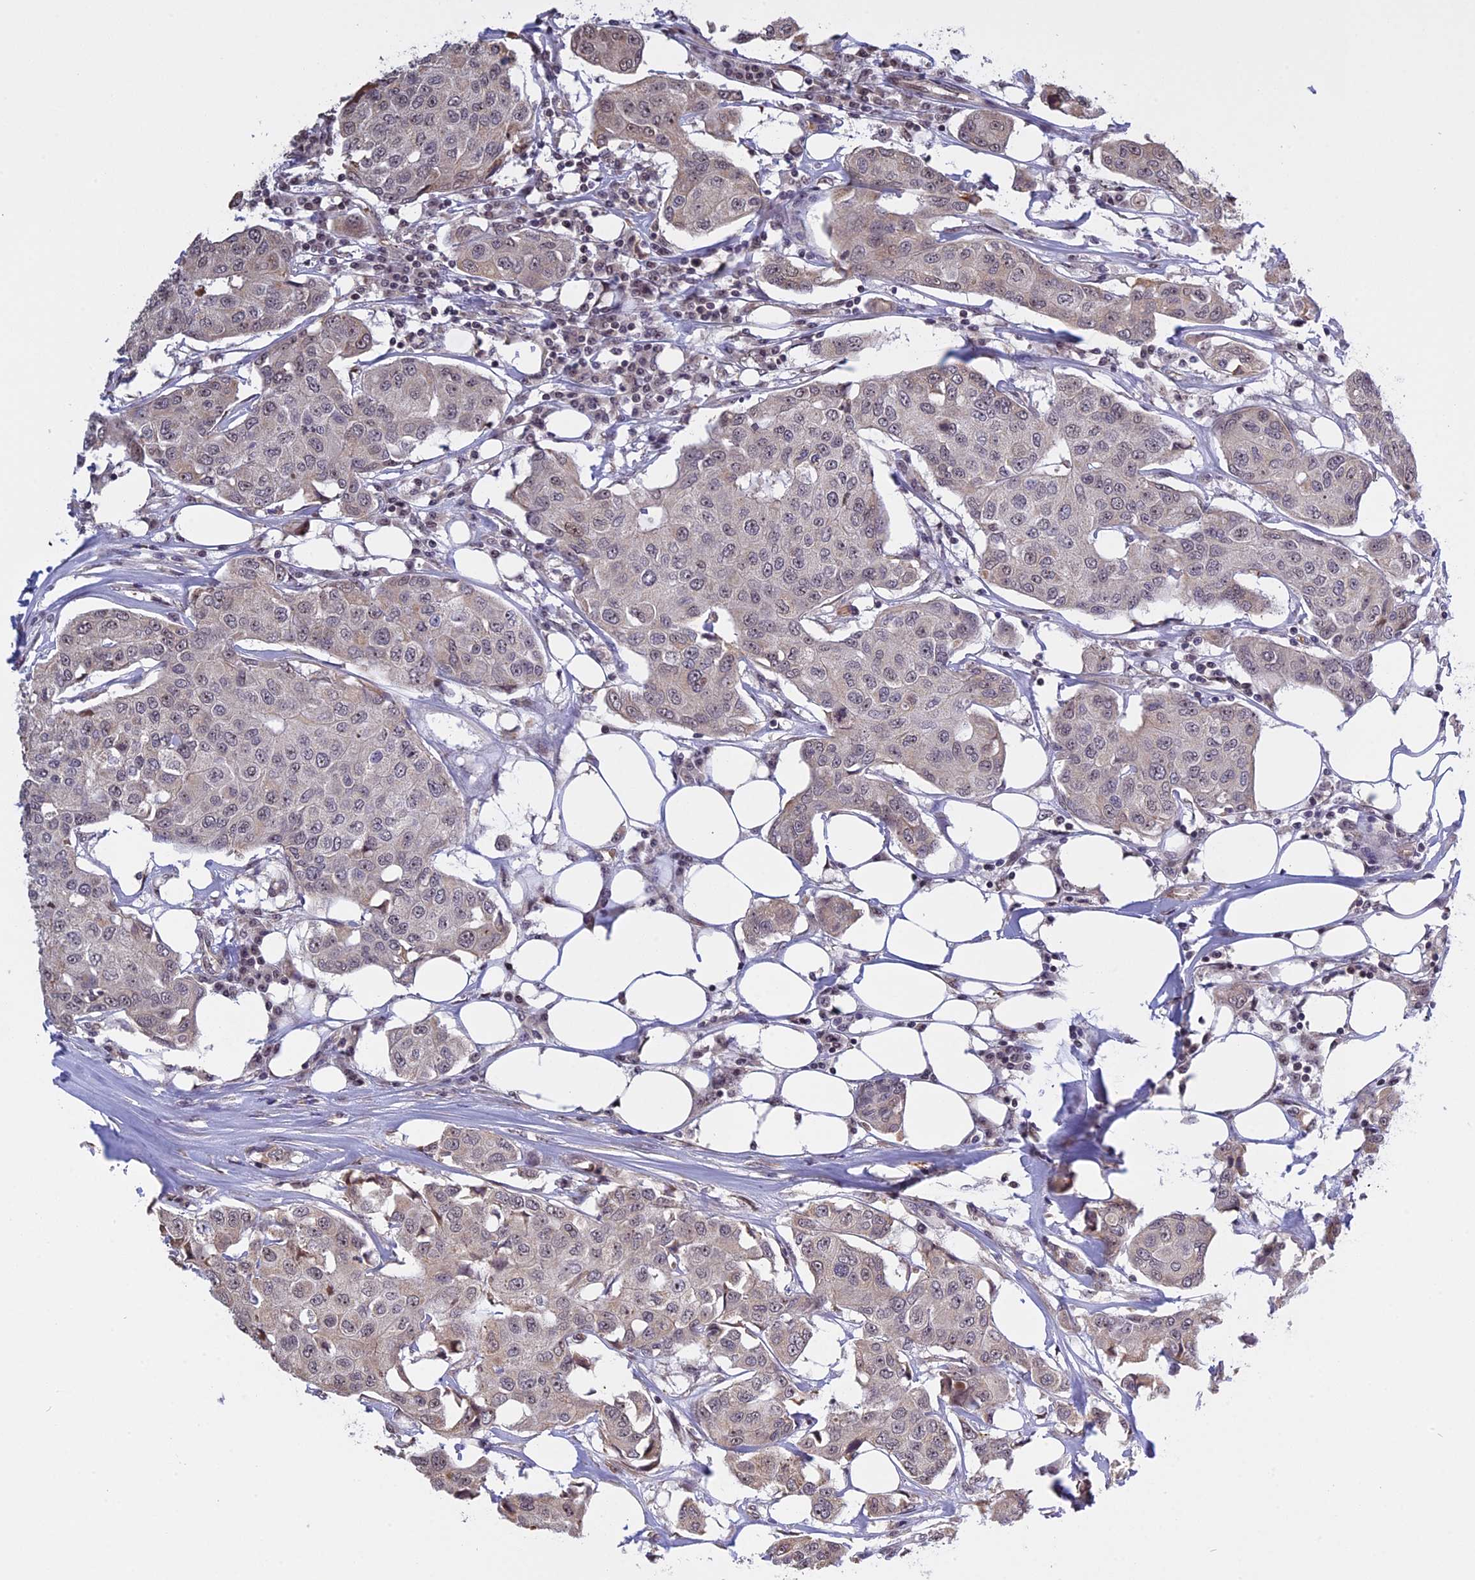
{"staining": {"intensity": "negative", "quantity": "none", "location": "none"}, "tissue": "breast cancer", "cell_type": "Tumor cells", "image_type": "cancer", "snomed": [{"axis": "morphology", "description": "Duct carcinoma"}, {"axis": "topography", "description": "Breast"}], "caption": "This histopathology image is of breast cancer stained with IHC to label a protein in brown with the nuclei are counter-stained blue. There is no expression in tumor cells. (DAB IHC visualized using brightfield microscopy, high magnification).", "gene": "MGA", "patient": {"sex": "female", "age": 80}}